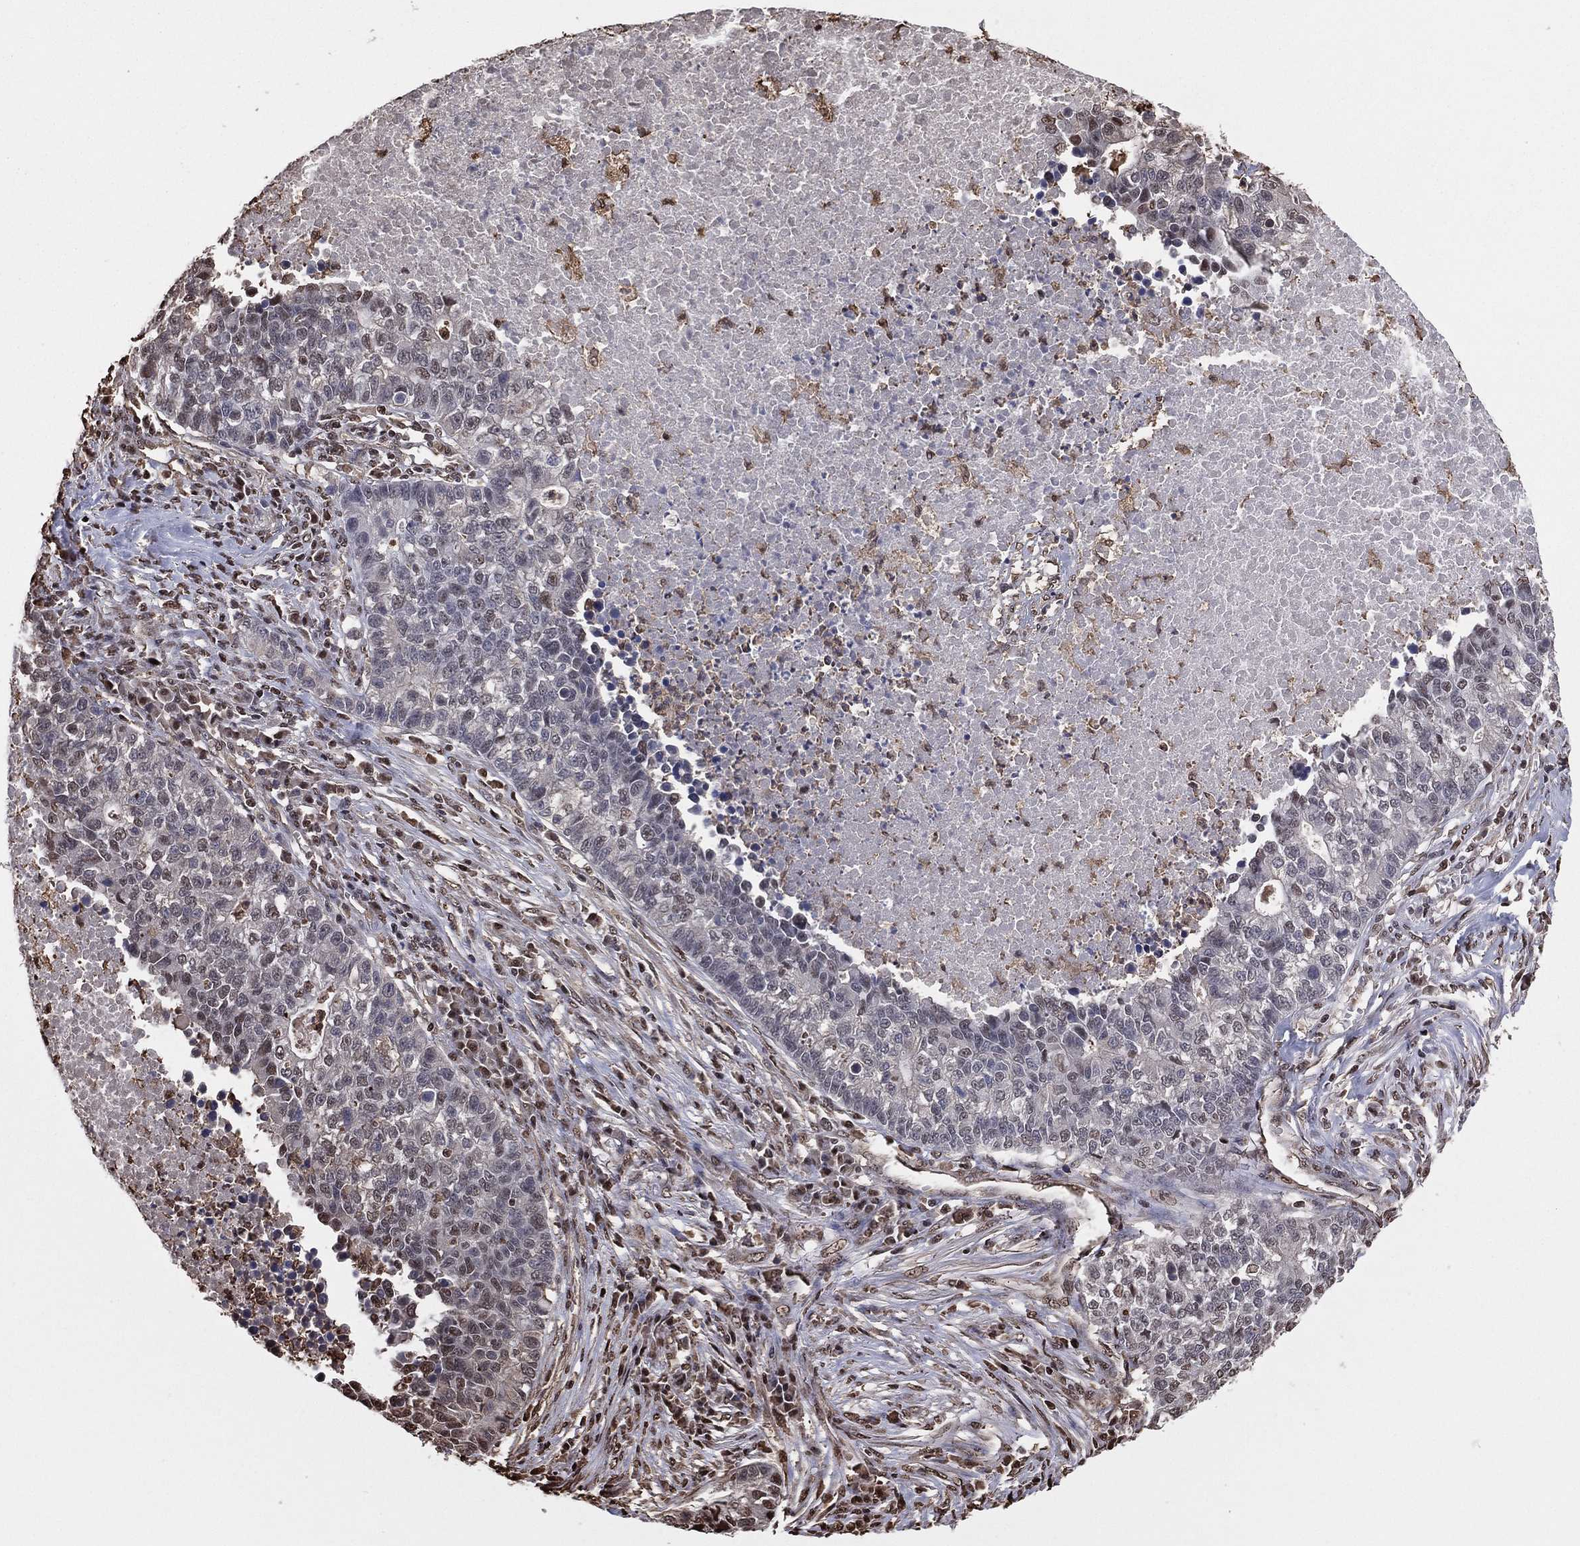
{"staining": {"intensity": "weak", "quantity": "<25%", "location": "nuclear"}, "tissue": "lung cancer", "cell_type": "Tumor cells", "image_type": "cancer", "snomed": [{"axis": "morphology", "description": "Adenocarcinoma, NOS"}, {"axis": "topography", "description": "Lung"}], "caption": "Tumor cells show no significant protein positivity in lung cancer (adenocarcinoma).", "gene": "GAPDH", "patient": {"sex": "male", "age": 57}}